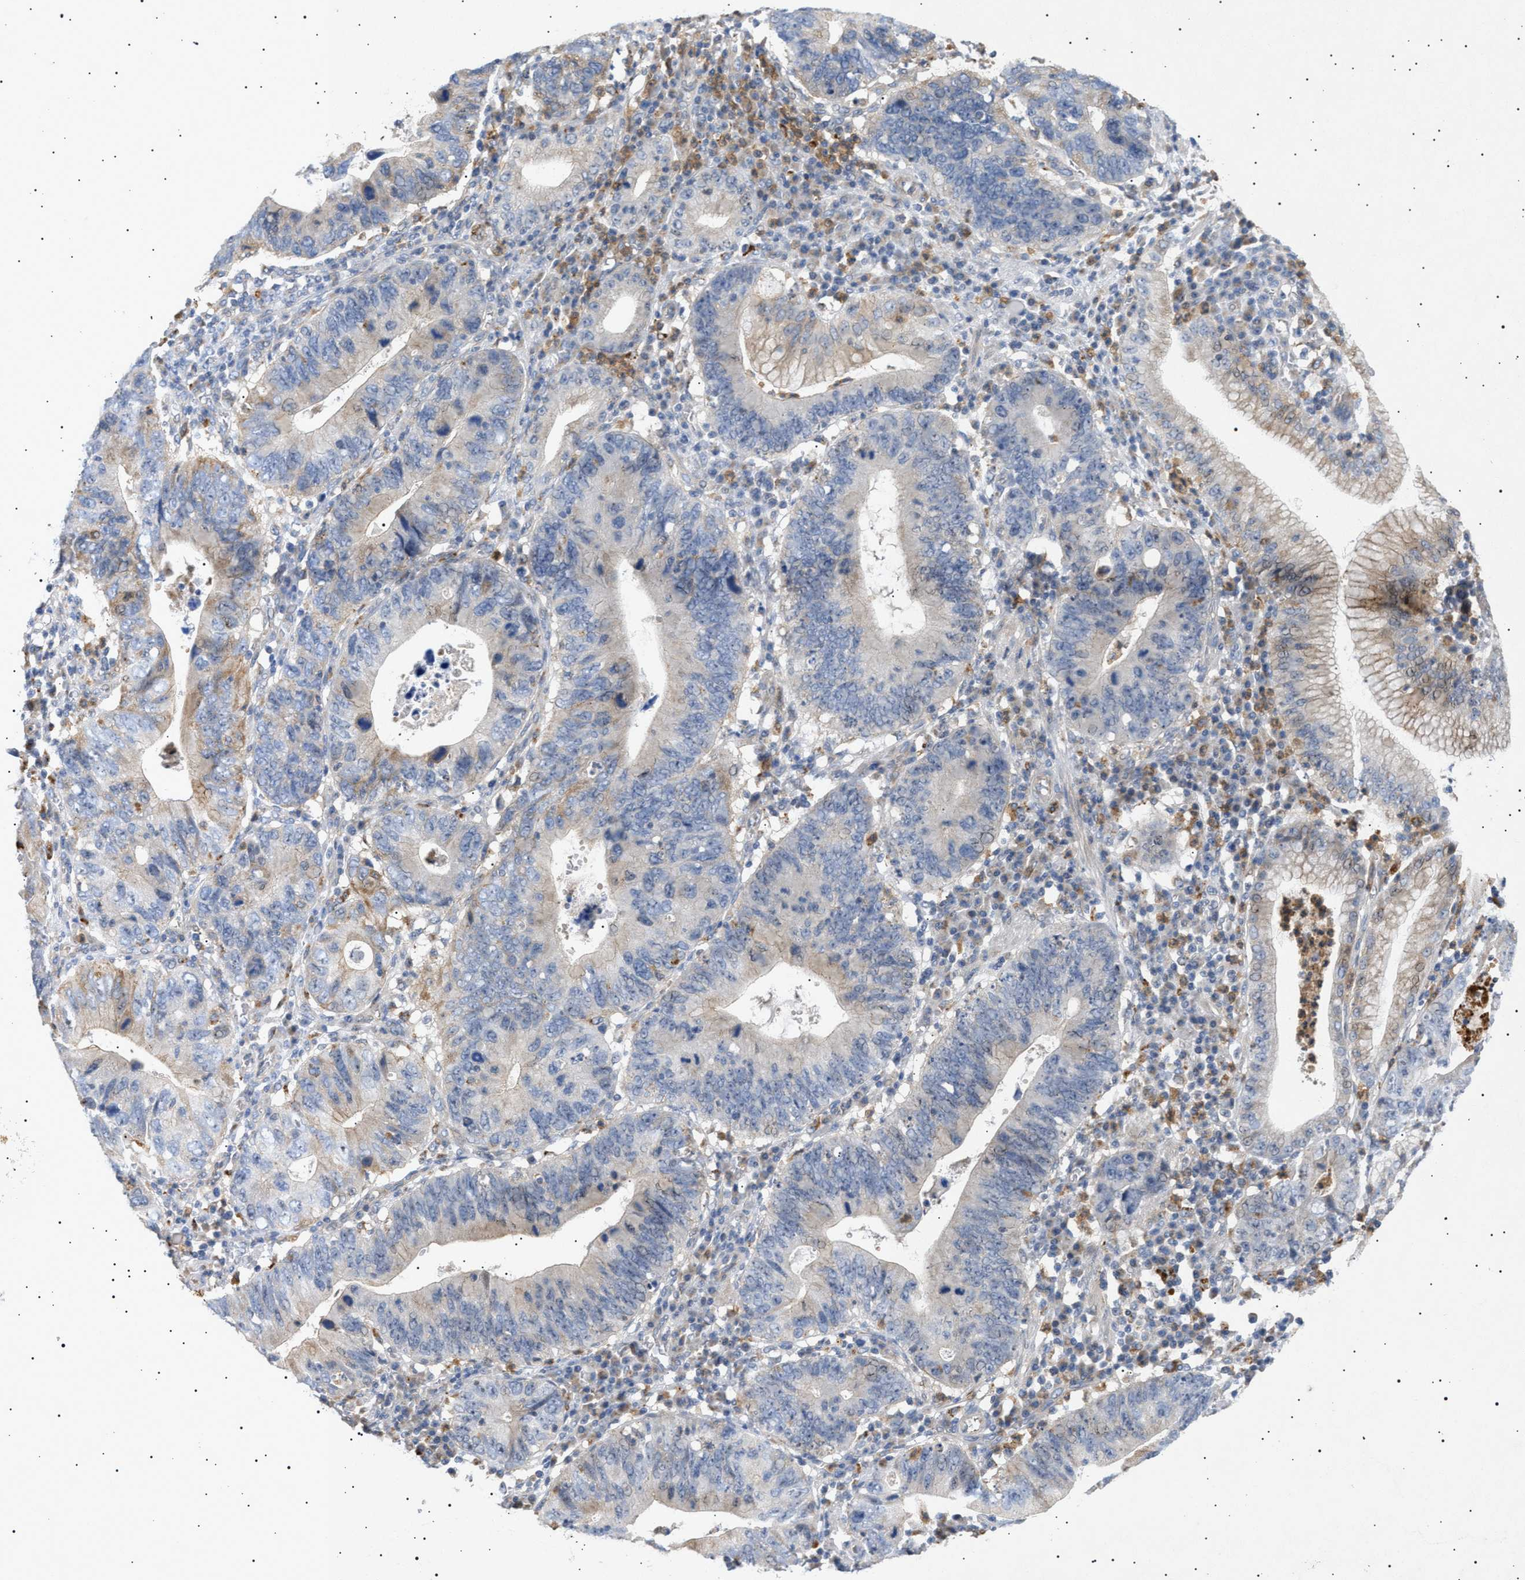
{"staining": {"intensity": "weak", "quantity": "<25%", "location": "cytoplasmic/membranous"}, "tissue": "stomach cancer", "cell_type": "Tumor cells", "image_type": "cancer", "snomed": [{"axis": "morphology", "description": "Adenocarcinoma, NOS"}, {"axis": "topography", "description": "Stomach"}], "caption": "Histopathology image shows no significant protein positivity in tumor cells of stomach adenocarcinoma. (DAB IHC with hematoxylin counter stain).", "gene": "SIRT5", "patient": {"sex": "male", "age": 59}}